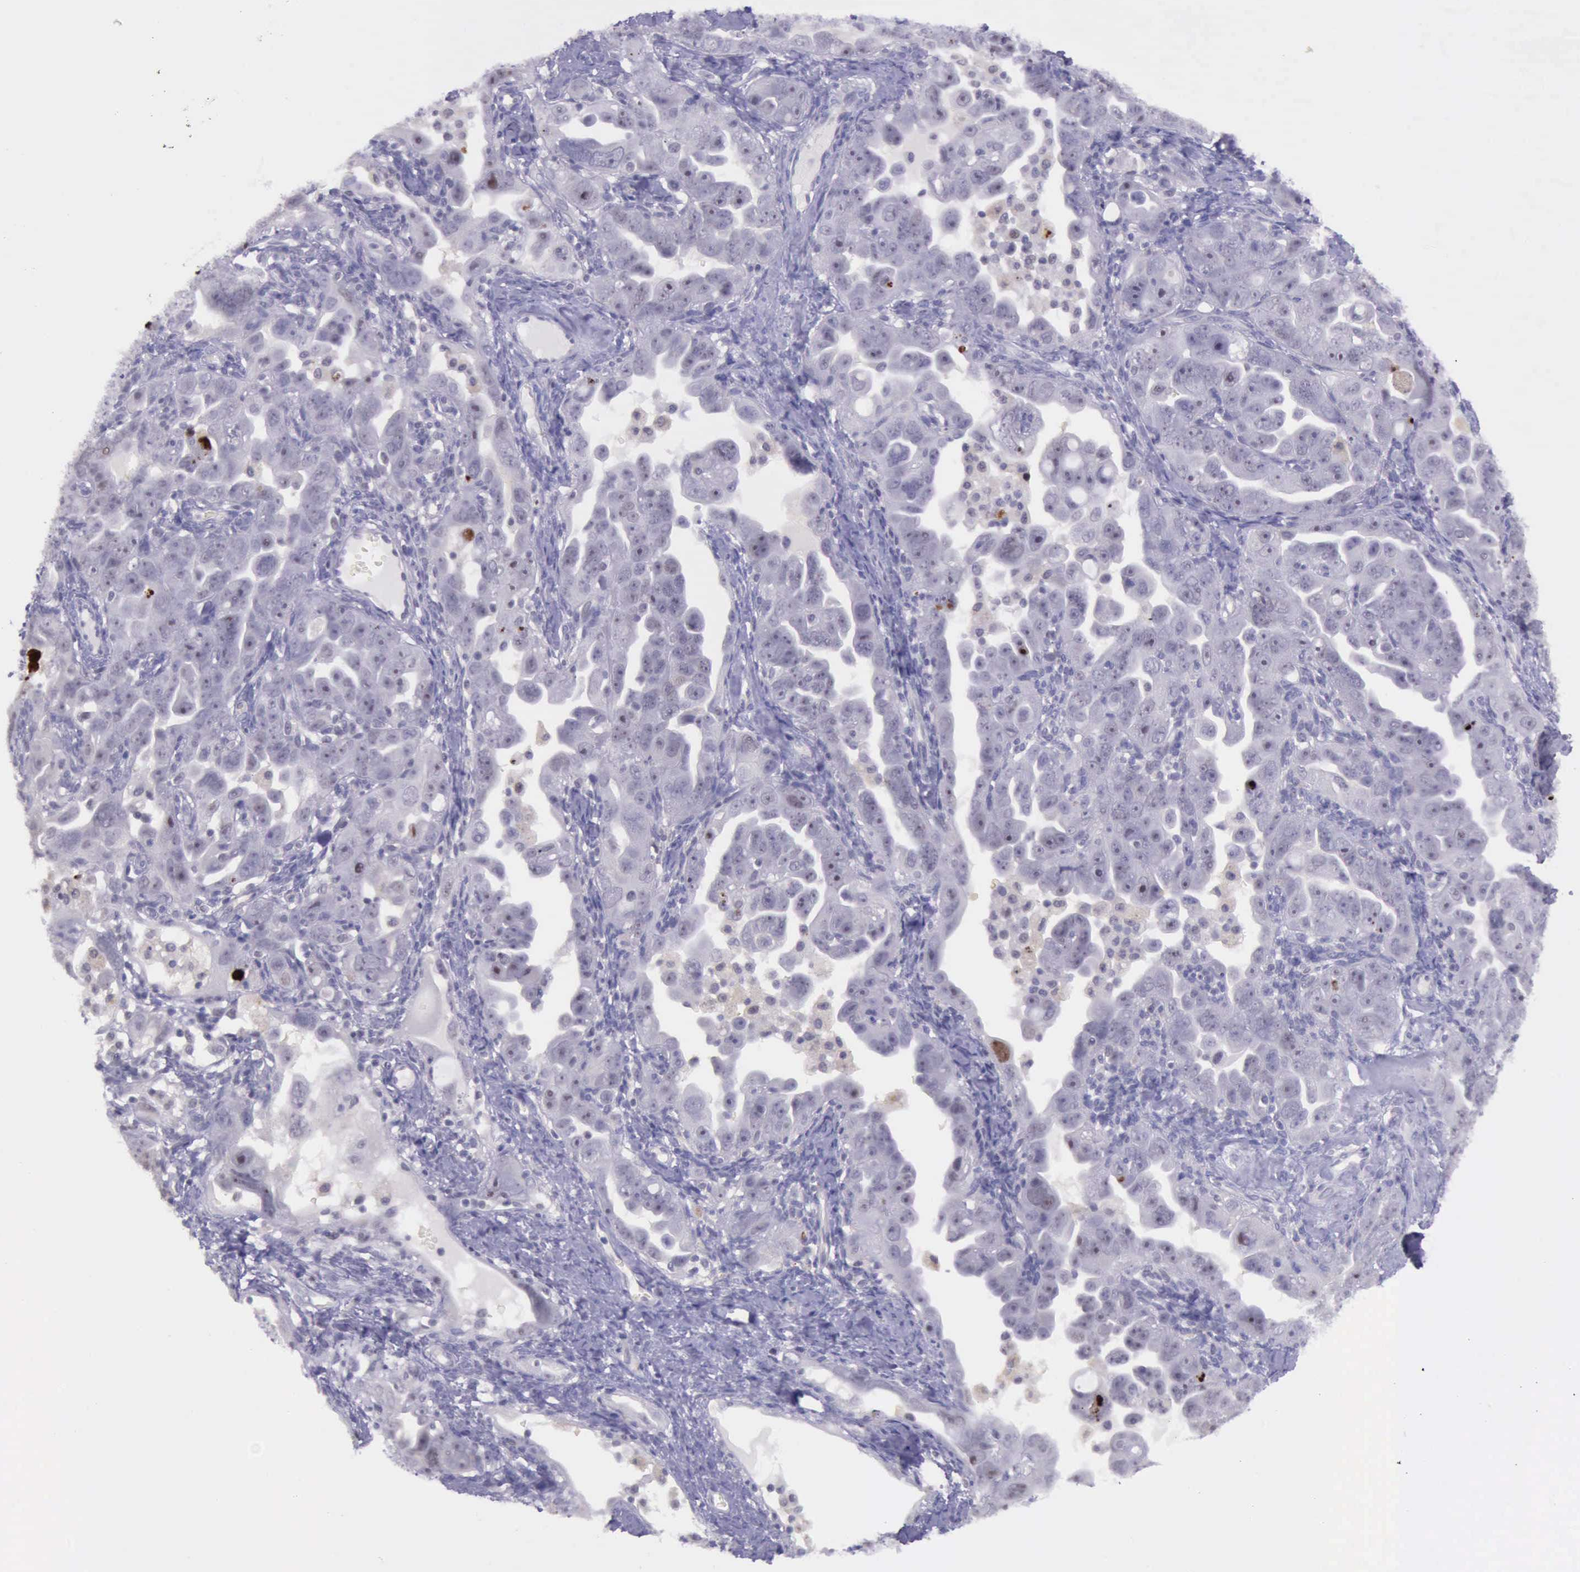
{"staining": {"intensity": "strong", "quantity": "<25%", "location": "nuclear"}, "tissue": "ovarian cancer", "cell_type": "Tumor cells", "image_type": "cancer", "snomed": [{"axis": "morphology", "description": "Cystadenocarcinoma, serous, NOS"}, {"axis": "topography", "description": "Ovary"}], "caption": "This histopathology image displays immunohistochemistry staining of human ovarian cancer (serous cystadenocarcinoma), with medium strong nuclear expression in about <25% of tumor cells.", "gene": "PARP1", "patient": {"sex": "female", "age": 66}}